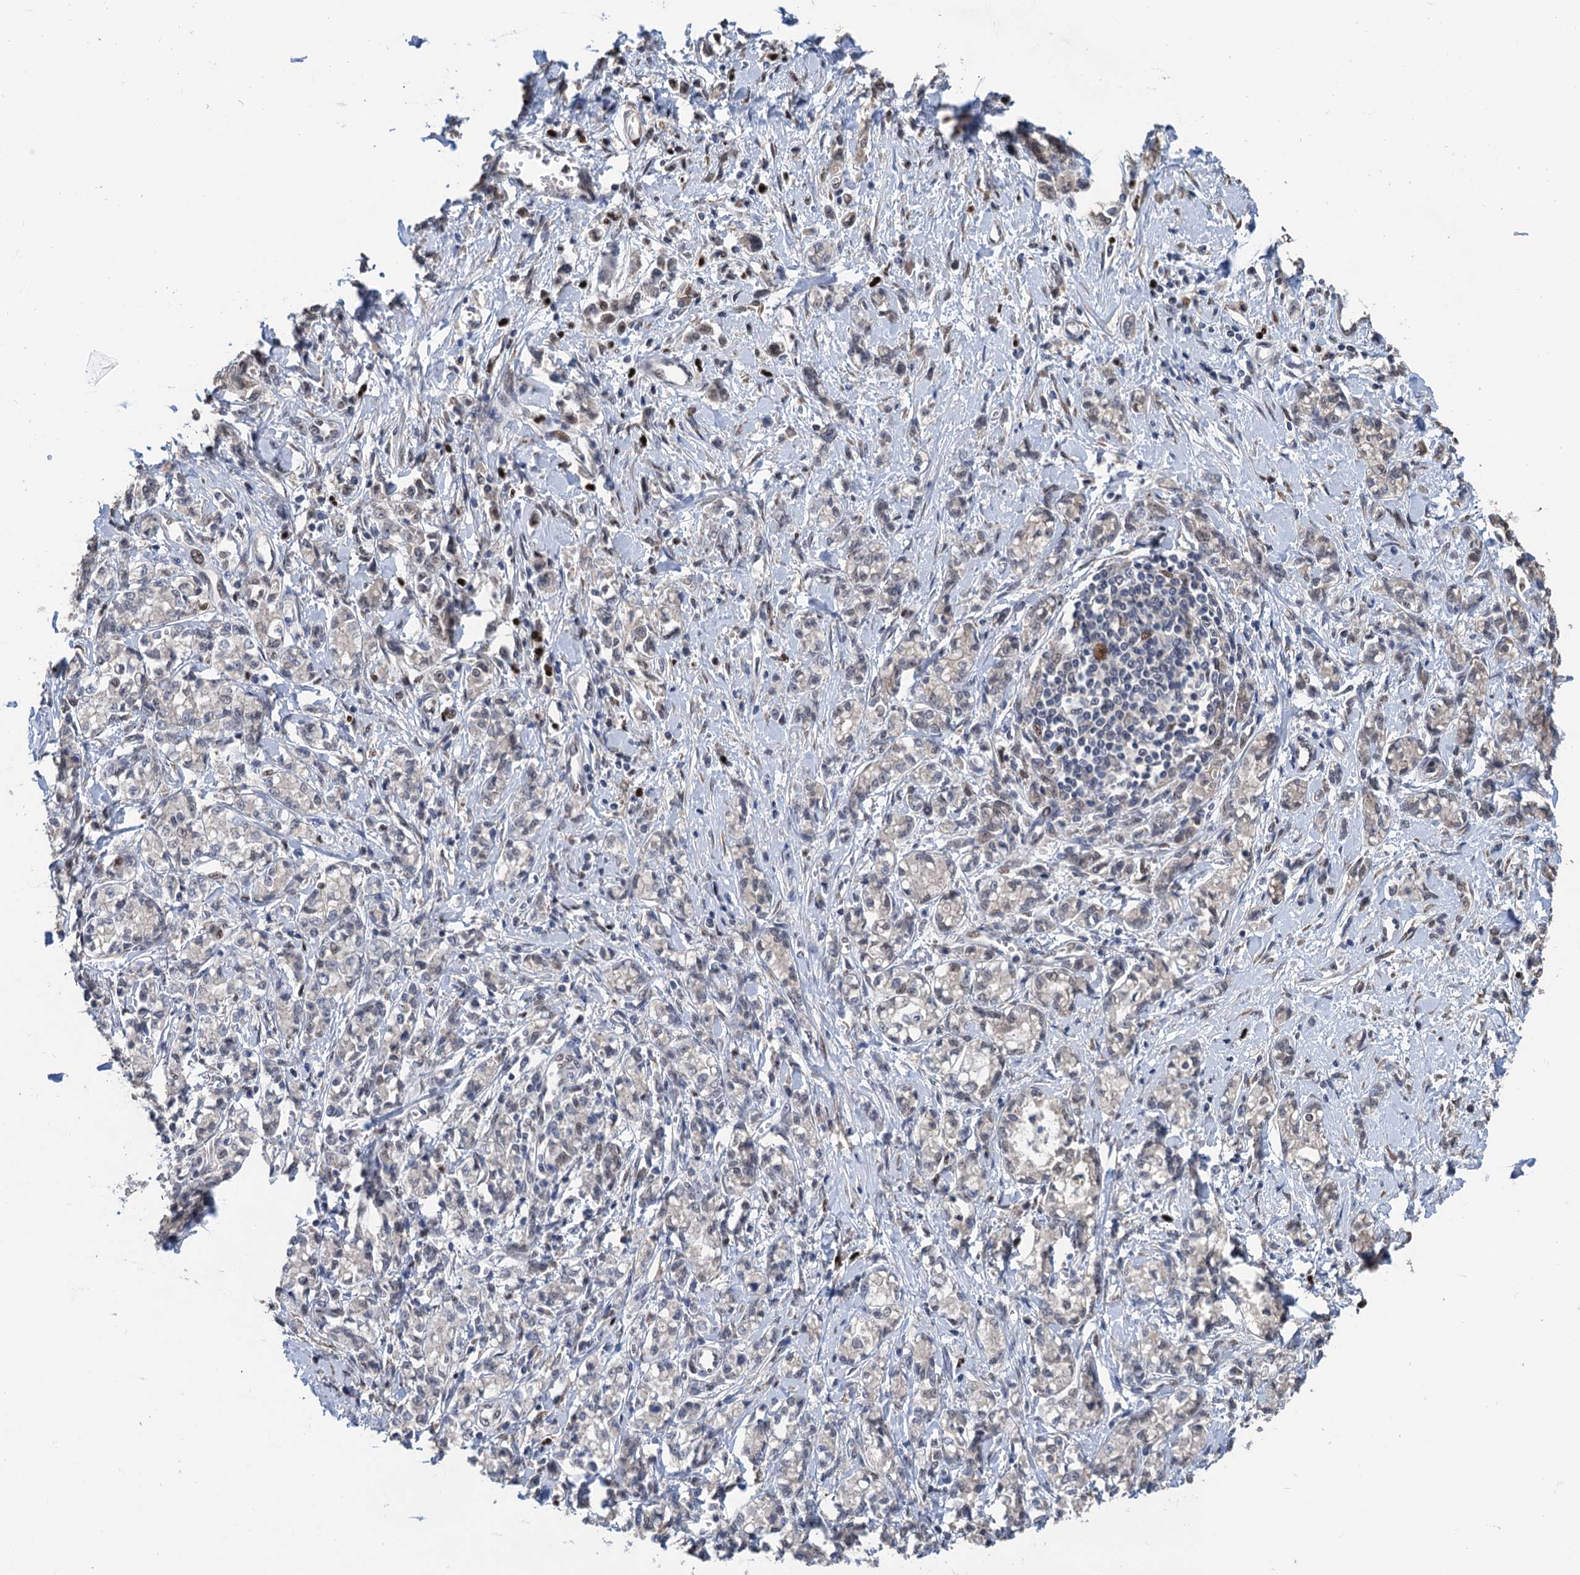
{"staining": {"intensity": "weak", "quantity": "25%-75%", "location": "cytoplasmic/membranous,nuclear"}, "tissue": "stomach cancer", "cell_type": "Tumor cells", "image_type": "cancer", "snomed": [{"axis": "morphology", "description": "Adenocarcinoma, NOS"}, {"axis": "topography", "description": "Stomach"}], "caption": "A histopathology image of human stomach cancer stained for a protein reveals weak cytoplasmic/membranous and nuclear brown staining in tumor cells. (DAB IHC with brightfield microscopy, high magnification).", "gene": "TSEN34", "patient": {"sex": "female", "age": 76}}